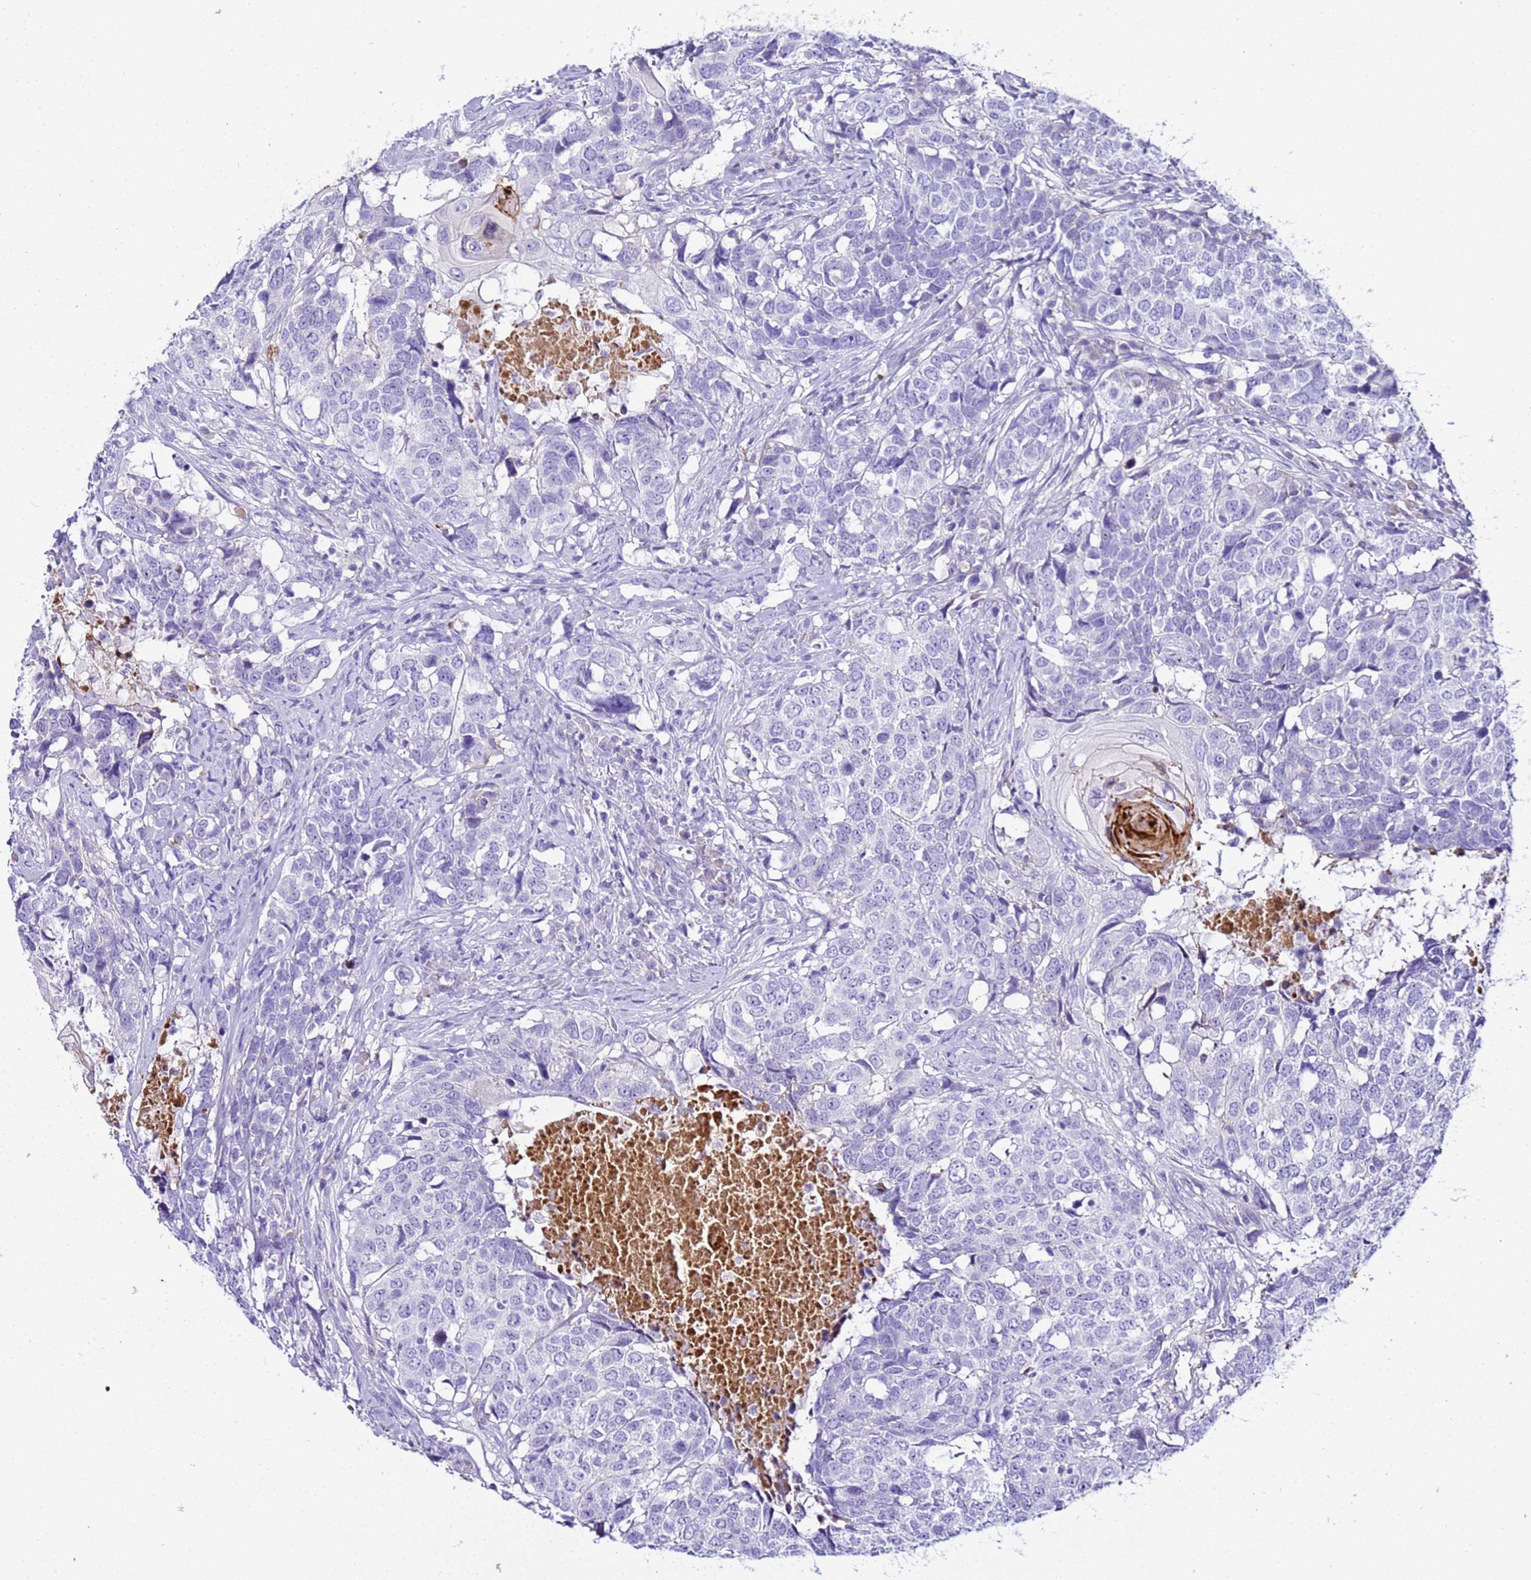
{"staining": {"intensity": "negative", "quantity": "none", "location": "none"}, "tissue": "head and neck cancer", "cell_type": "Tumor cells", "image_type": "cancer", "snomed": [{"axis": "morphology", "description": "Squamous cell carcinoma, NOS"}, {"axis": "topography", "description": "Head-Neck"}], "caption": "The image demonstrates no significant positivity in tumor cells of head and neck cancer.", "gene": "CFHR2", "patient": {"sex": "male", "age": 66}}